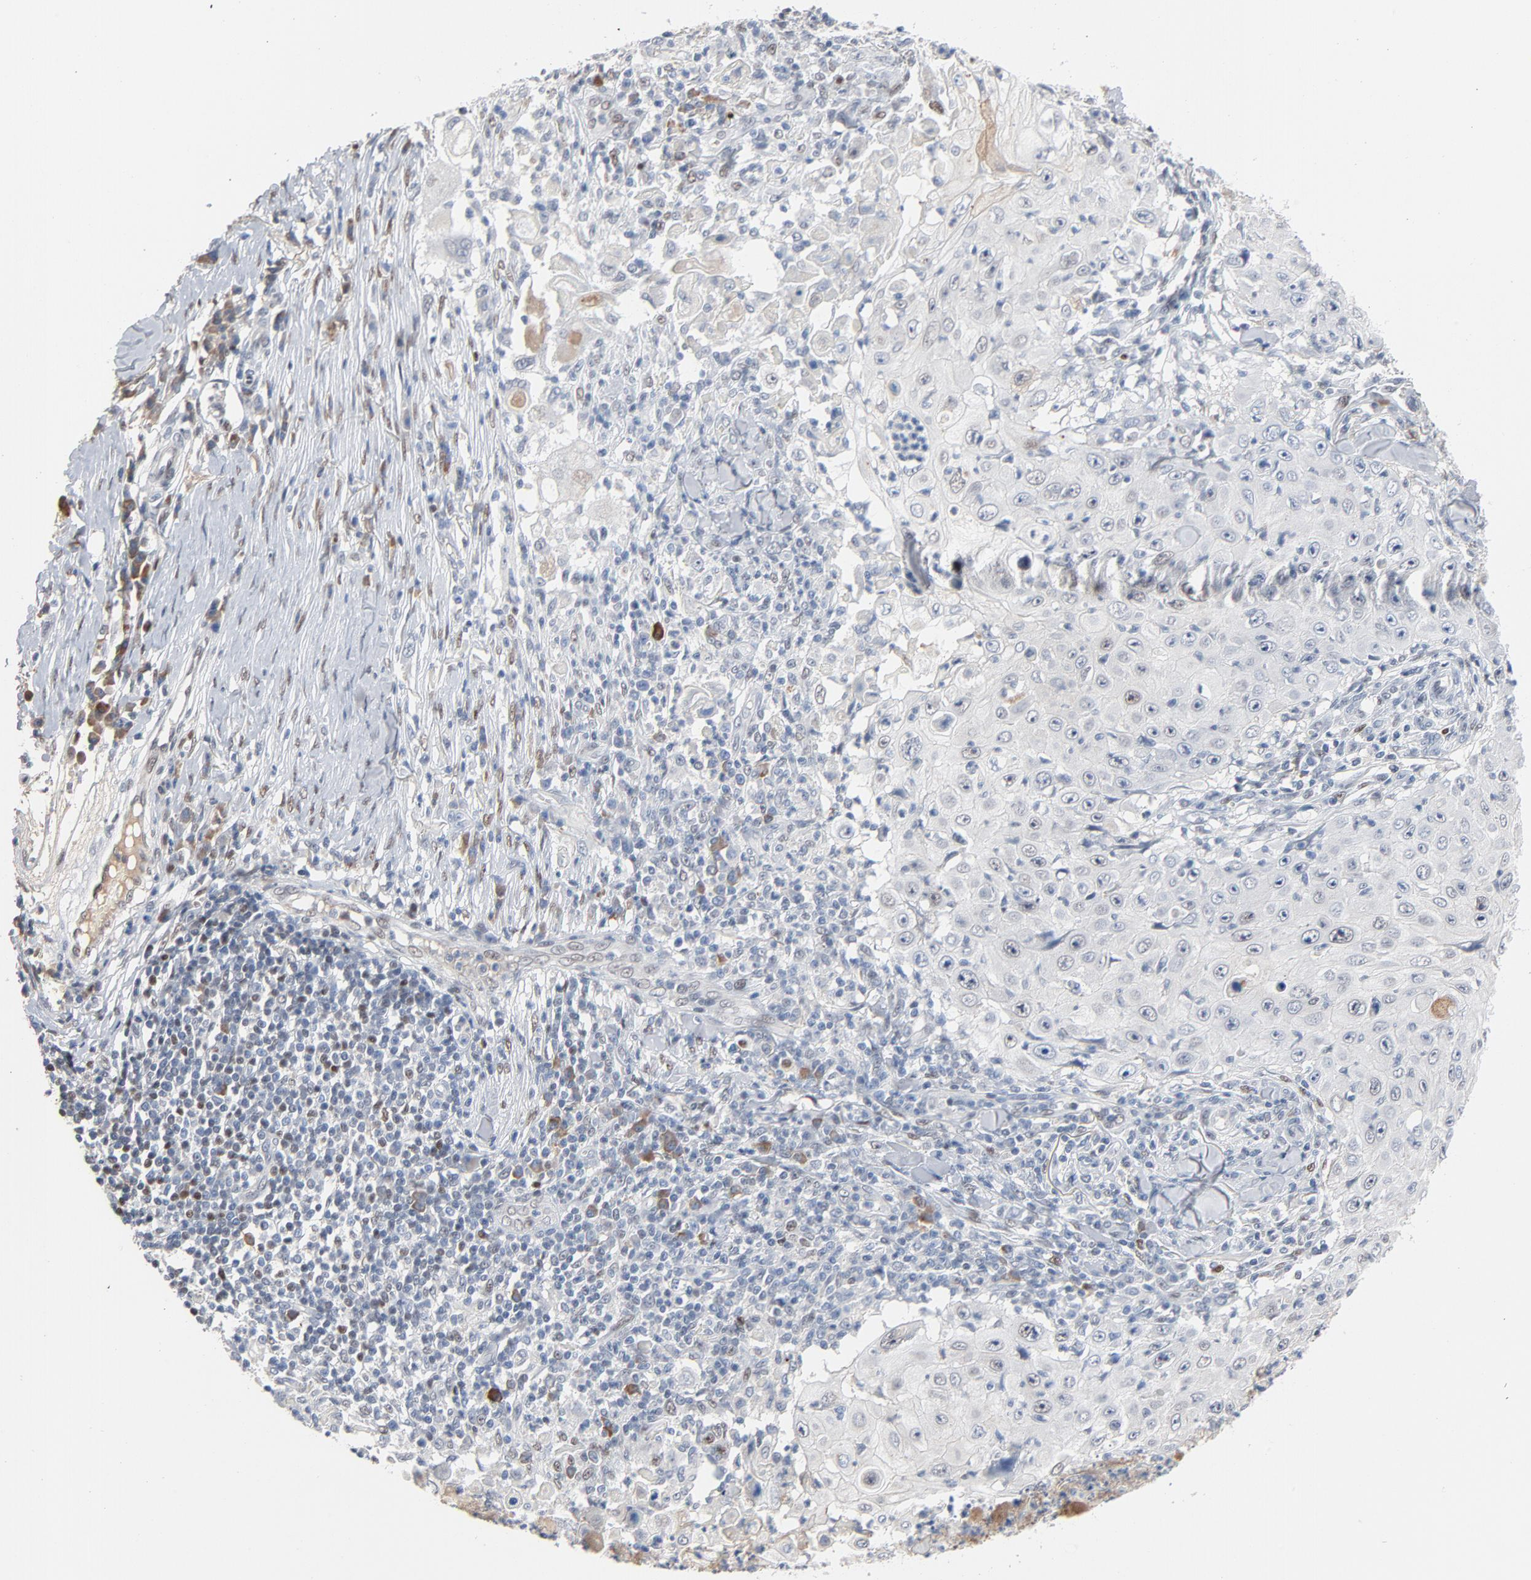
{"staining": {"intensity": "negative", "quantity": "none", "location": "none"}, "tissue": "skin cancer", "cell_type": "Tumor cells", "image_type": "cancer", "snomed": [{"axis": "morphology", "description": "Squamous cell carcinoma, NOS"}, {"axis": "topography", "description": "Skin"}], "caption": "Photomicrograph shows no protein expression in tumor cells of squamous cell carcinoma (skin) tissue.", "gene": "FOXP1", "patient": {"sex": "male", "age": 86}}